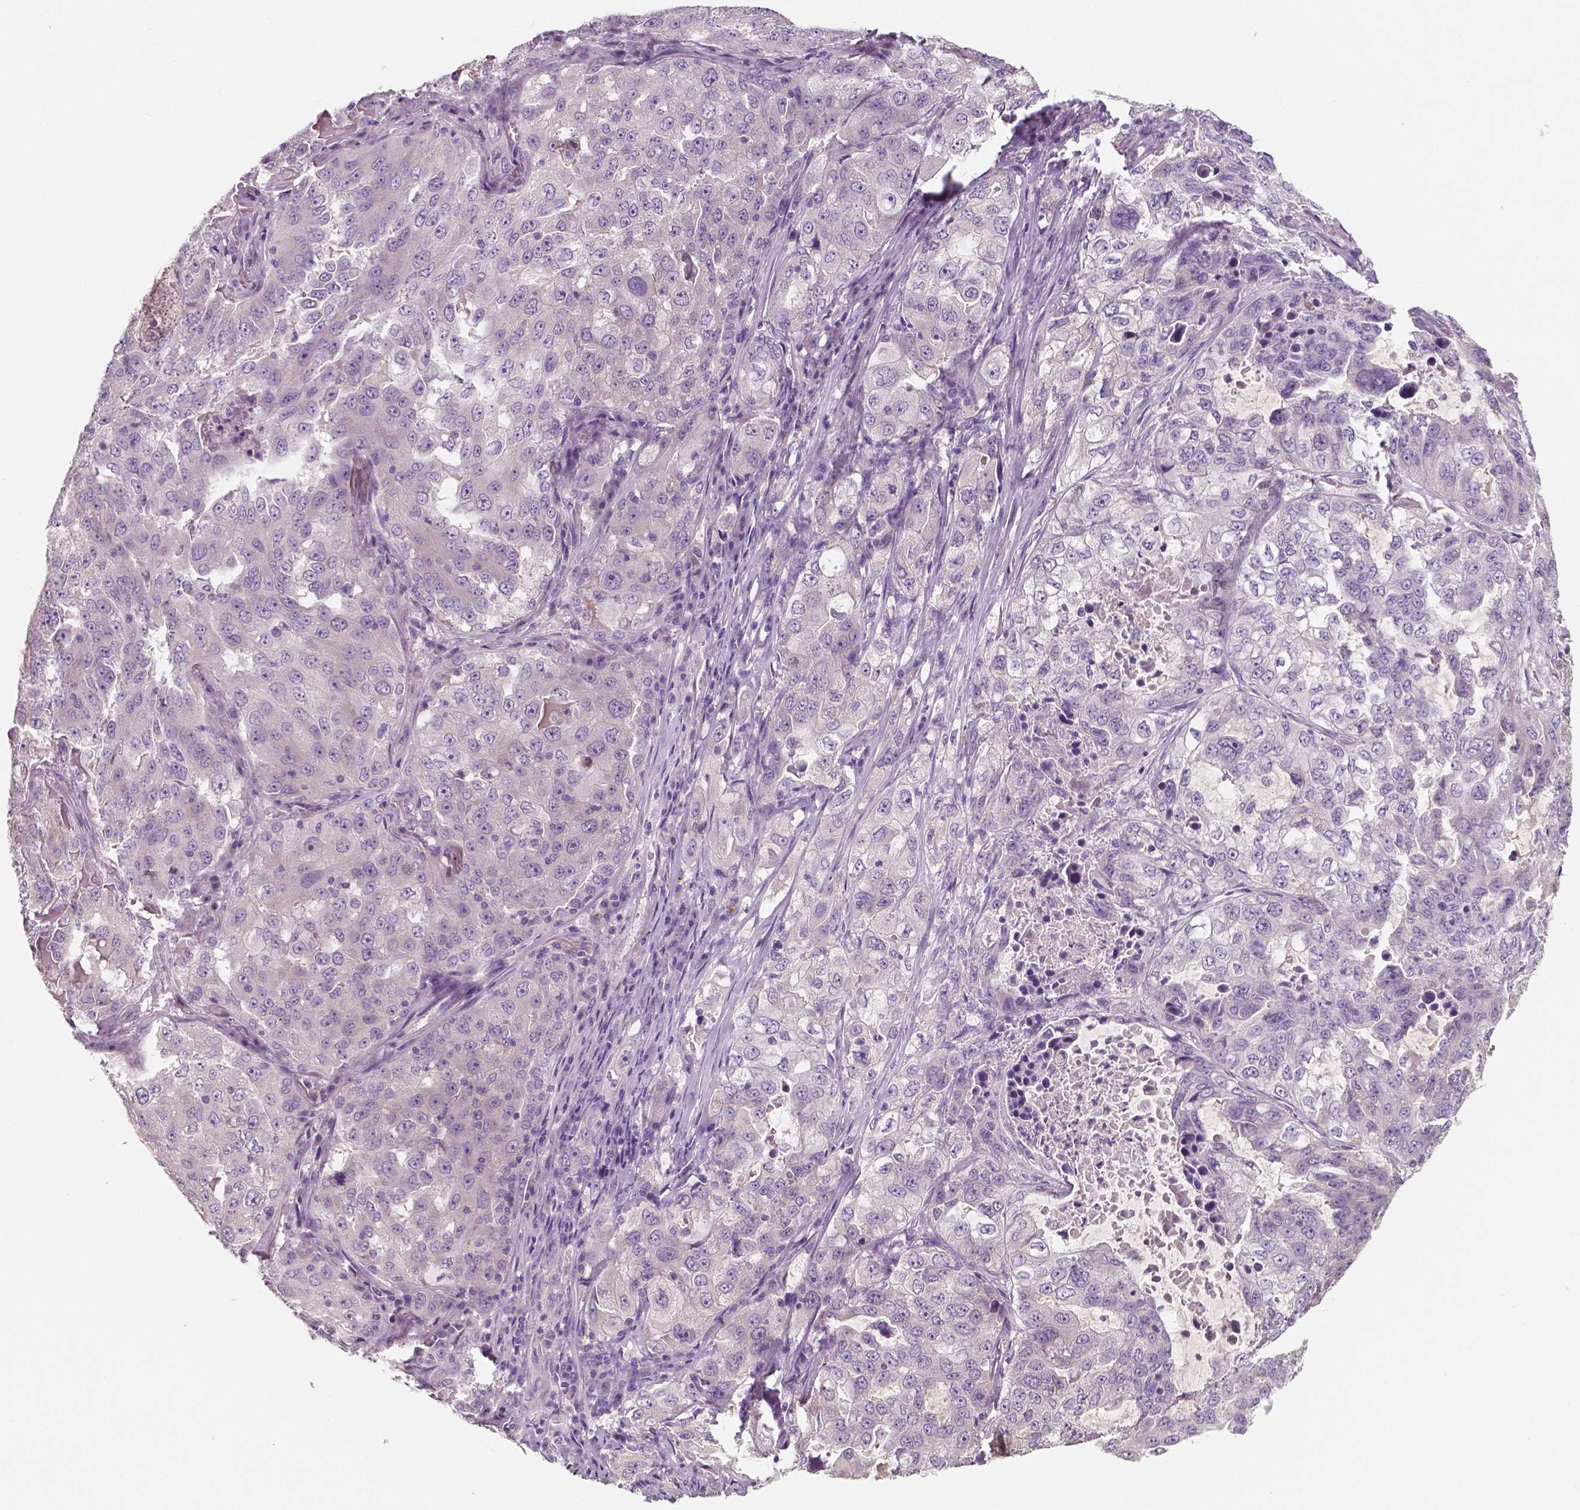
{"staining": {"intensity": "negative", "quantity": "none", "location": "none"}, "tissue": "lung cancer", "cell_type": "Tumor cells", "image_type": "cancer", "snomed": [{"axis": "morphology", "description": "Adenocarcinoma, NOS"}, {"axis": "topography", "description": "Lung"}], "caption": "DAB (3,3'-diaminobenzidine) immunohistochemical staining of human lung cancer demonstrates no significant staining in tumor cells.", "gene": "LSM14B", "patient": {"sex": "female", "age": 61}}